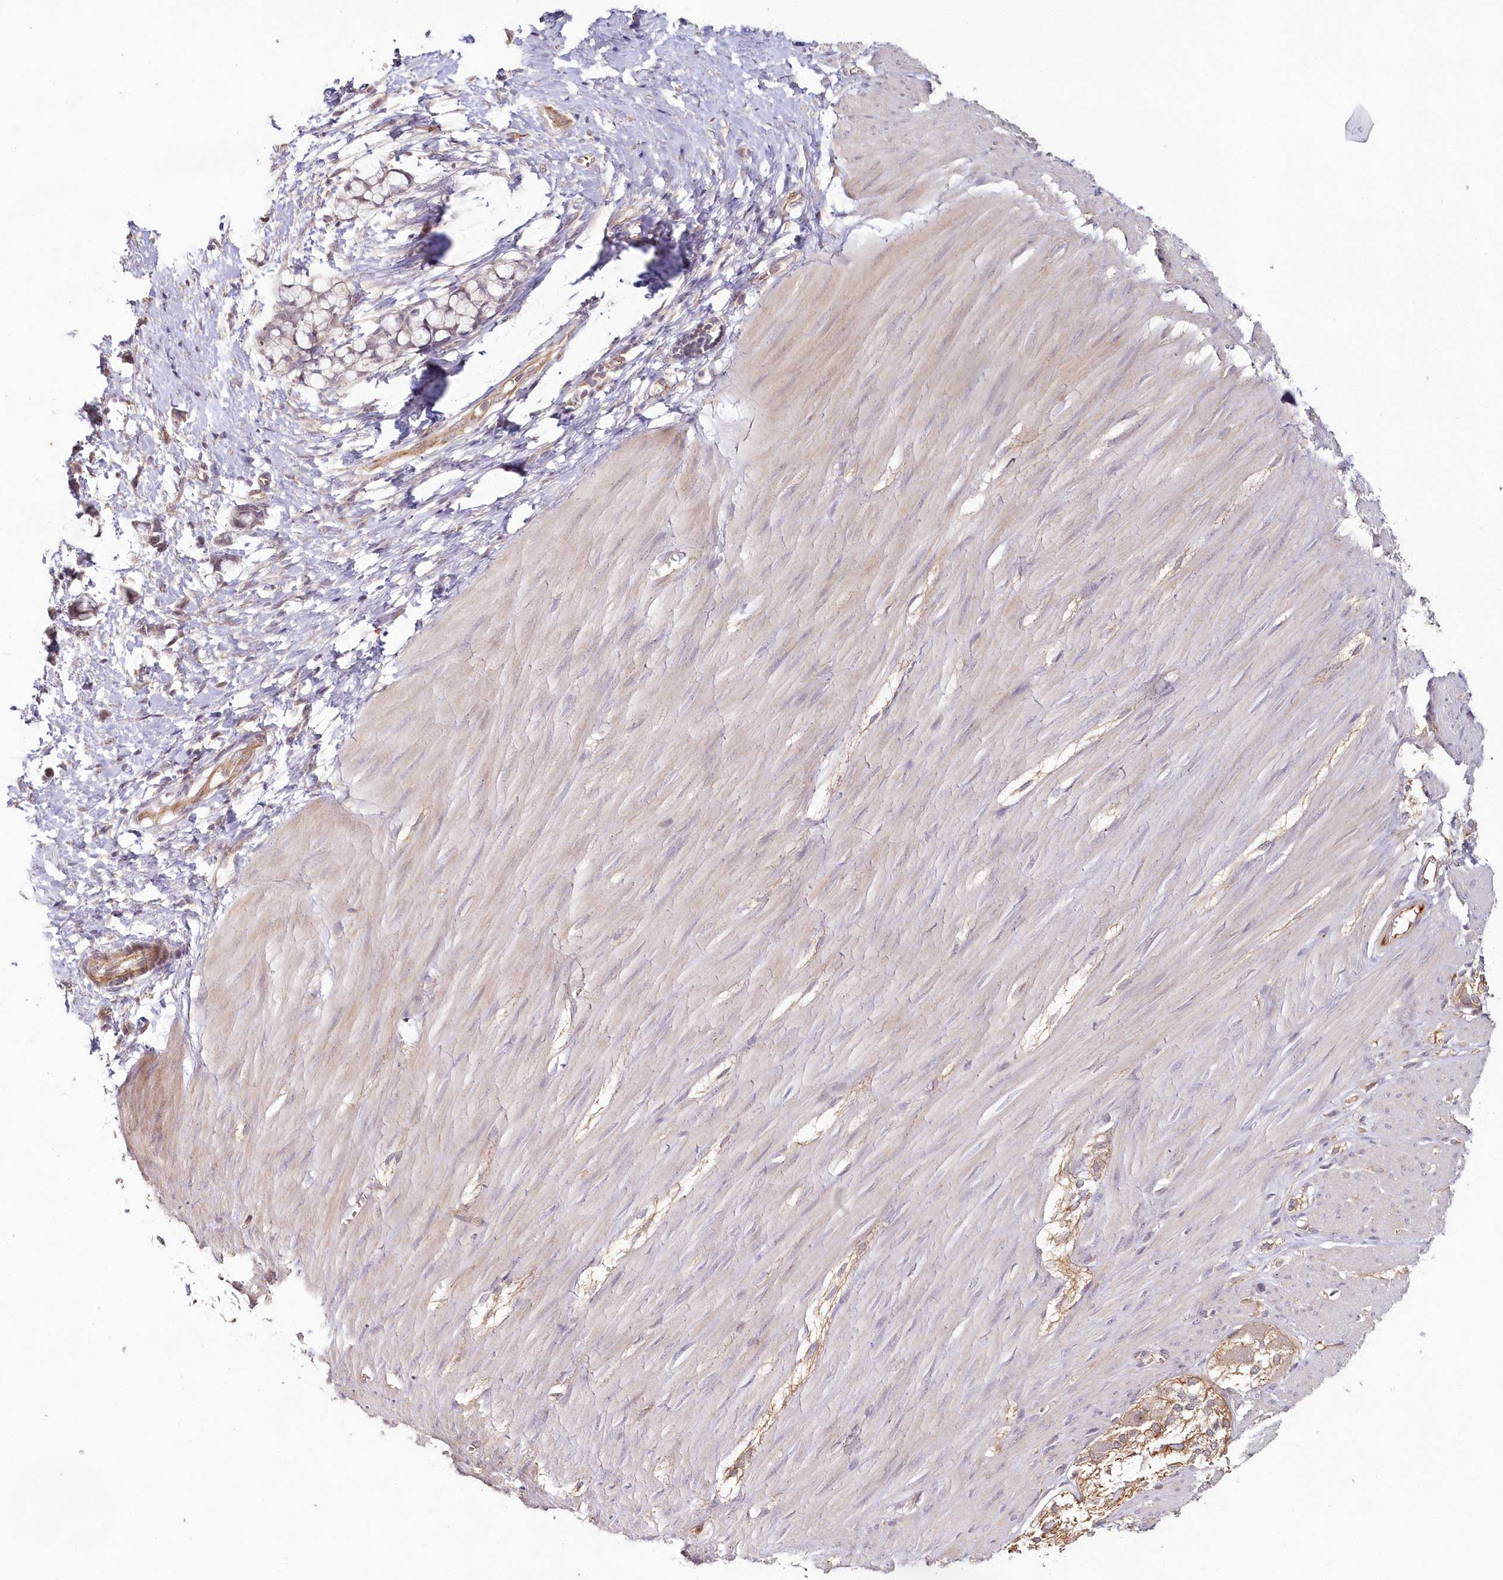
{"staining": {"intensity": "weak", "quantity": "25%-75%", "location": "cytoplasmic/membranous"}, "tissue": "smooth muscle", "cell_type": "Smooth muscle cells", "image_type": "normal", "snomed": [{"axis": "morphology", "description": "Normal tissue, NOS"}, {"axis": "morphology", "description": "Adenocarcinoma, NOS"}, {"axis": "topography", "description": "Colon"}, {"axis": "topography", "description": "Peripheral nerve tissue"}], "caption": "DAB immunohistochemical staining of benign human smooth muscle displays weak cytoplasmic/membranous protein staining in about 25%-75% of smooth muscle cells. (brown staining indicates protein expression, while blue staining denotes nuclei).", "gene": "HYCC2", "patient": {"sex": "male", "age": 14}}